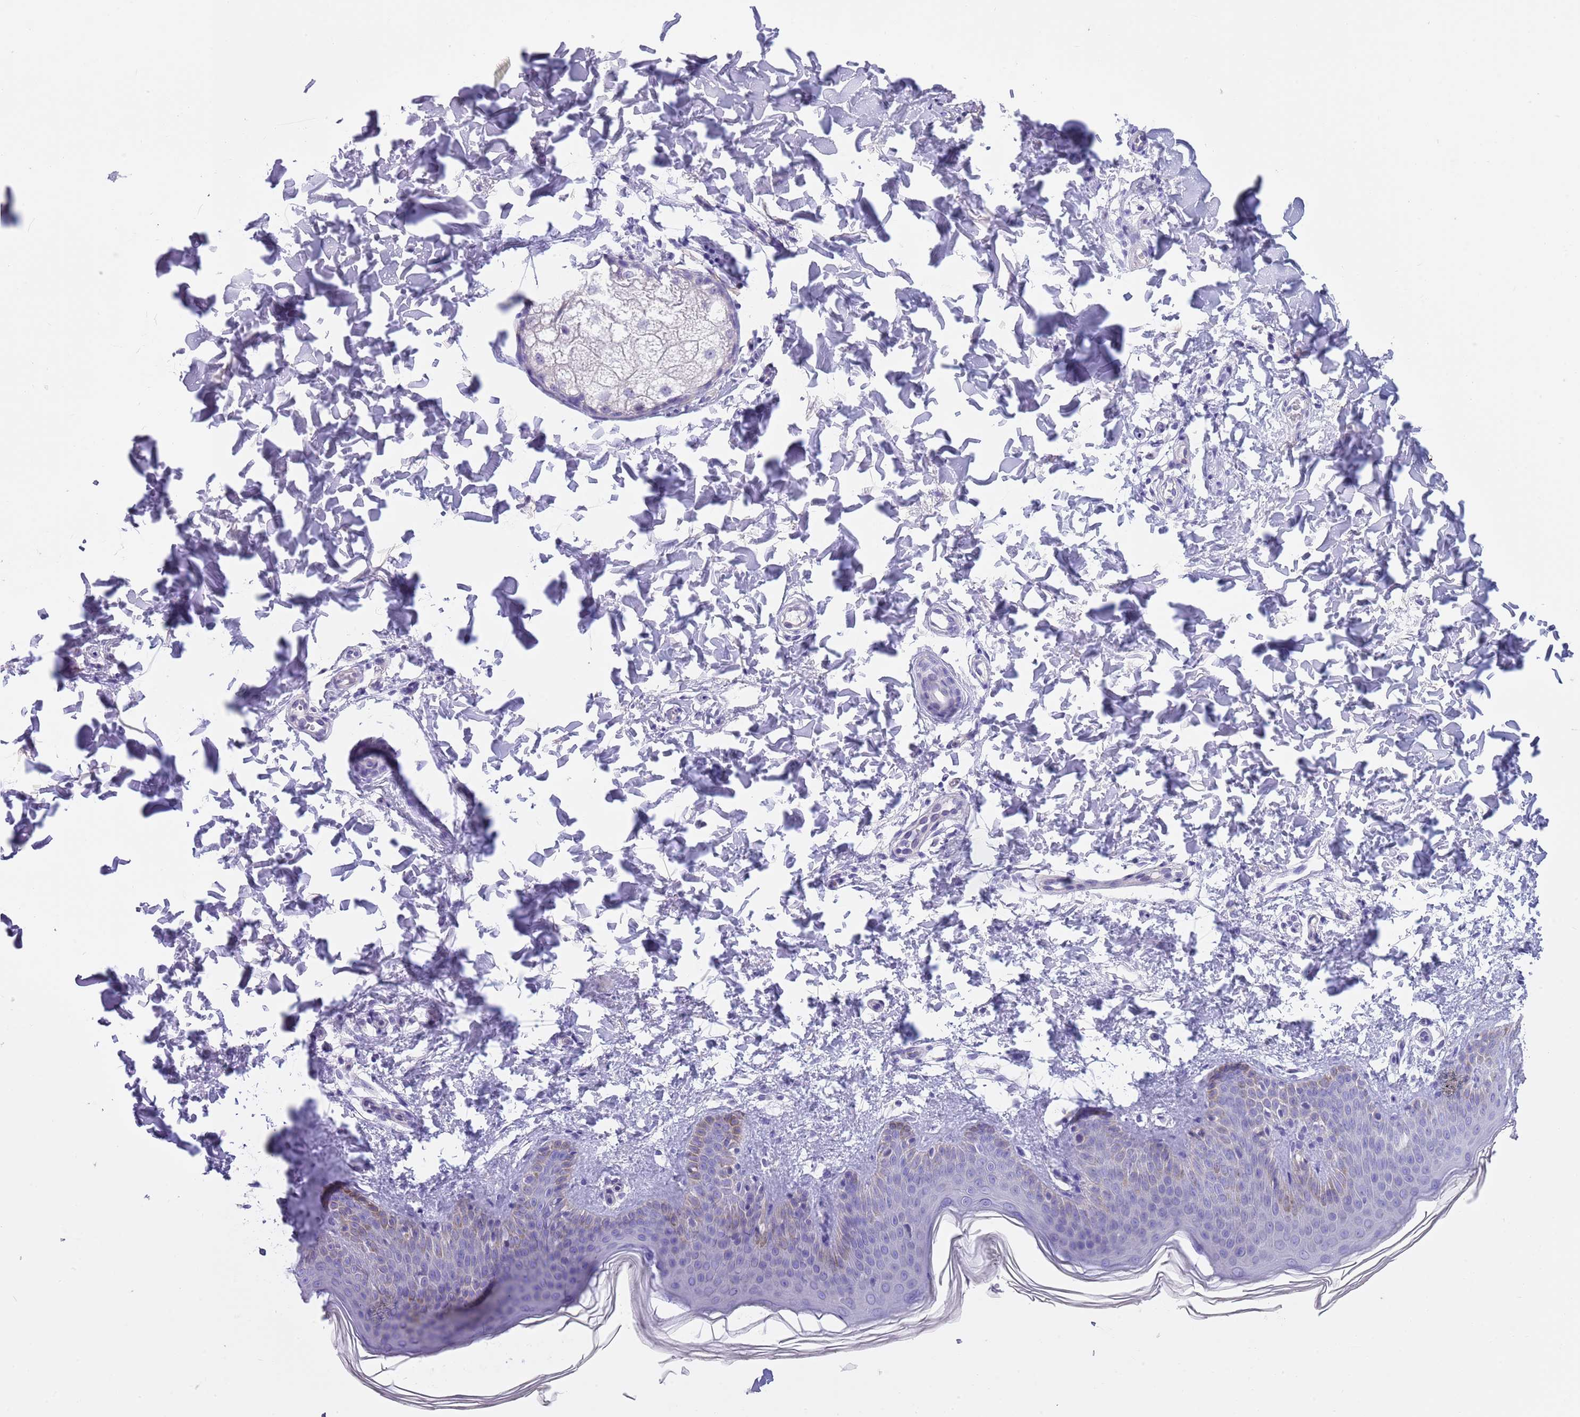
{"staining": {"intensity": "negative", "quantity": "none", "location": "none"}, "tissue": "skin", "cell_type": "Fibroblasts", "image_type": "normal", "snomed": [{"axis": "morphology", "description": "Normal tissue, NOS"}, {"axis": "topography", "description": "Skin"}], "caption": "Skin stained for a protein using immunohistochemistry exhibits no staining fibroblasts.", "gene": "TSGA13", "patient": {"sex": "male", "age": 36}}